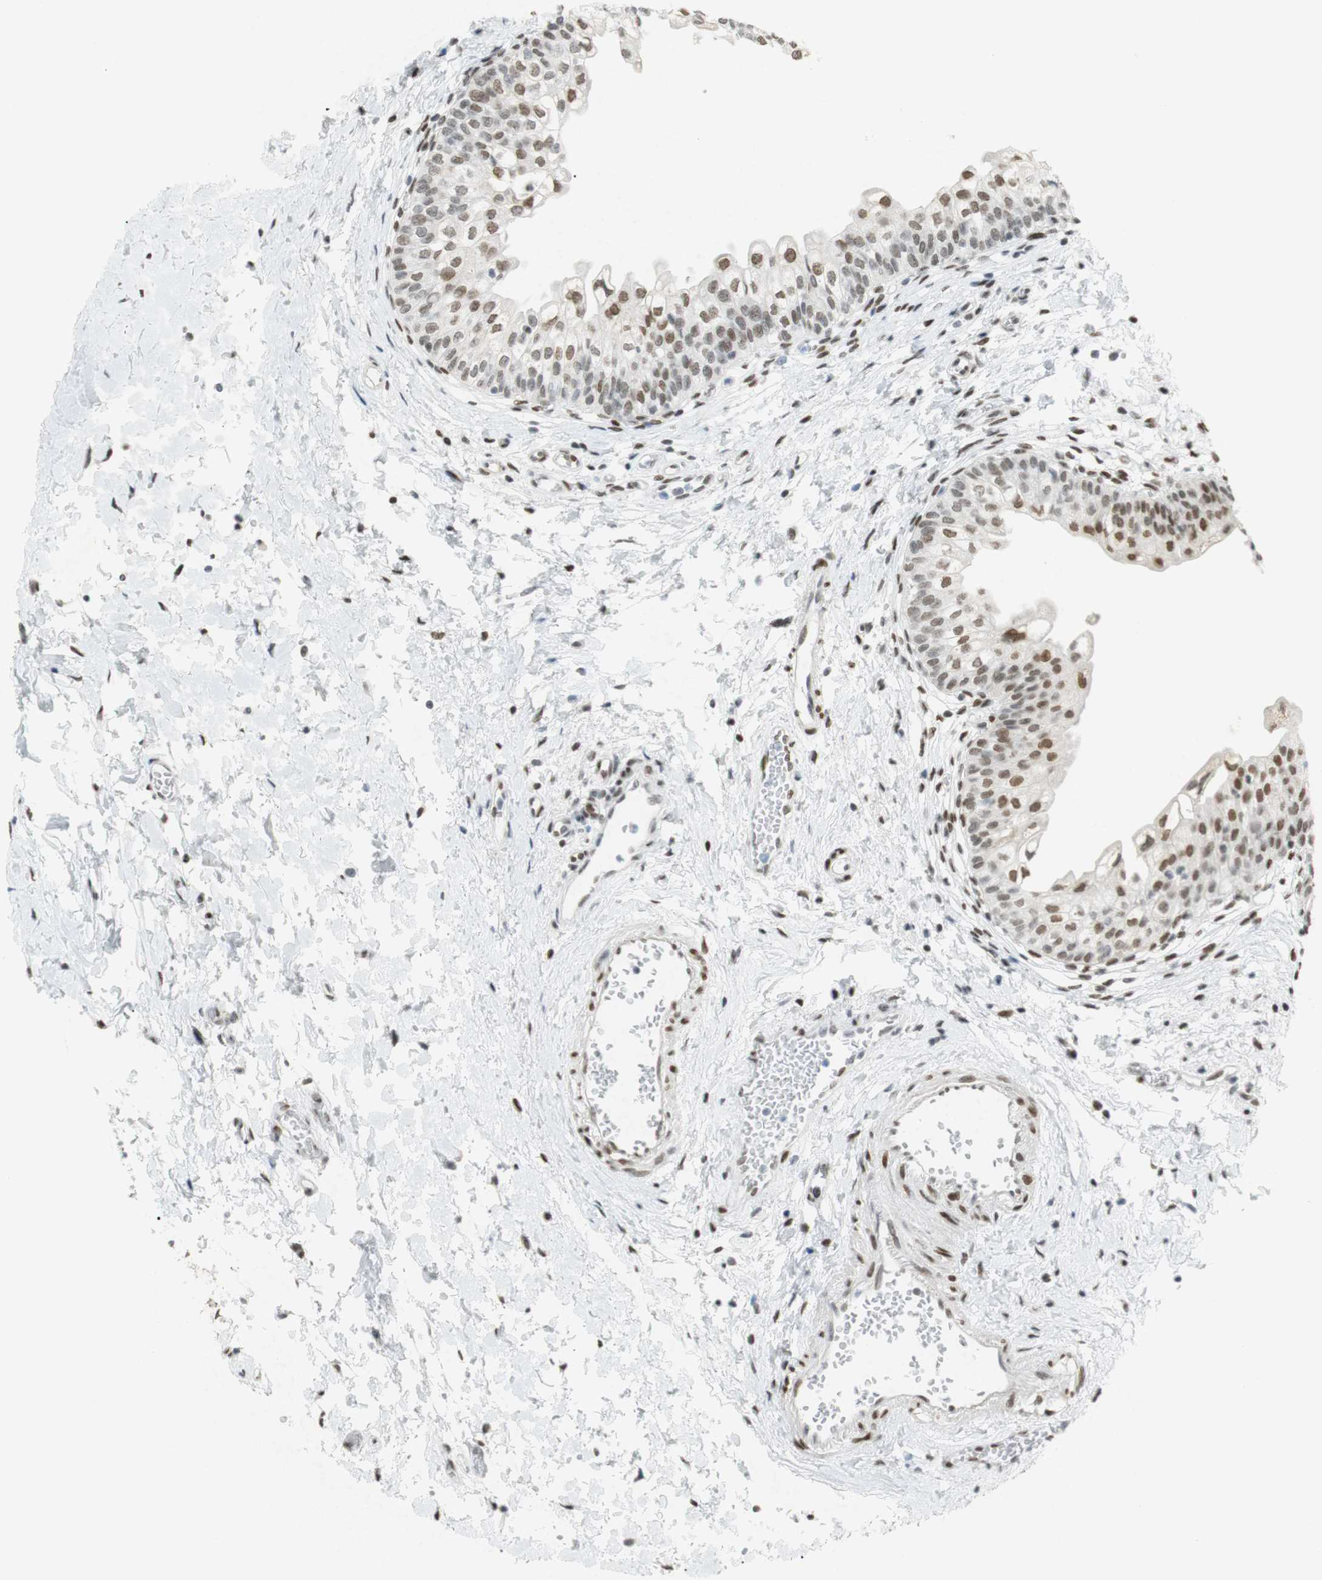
{"staining": {"intensity": "moderate", "quantity": ">75%", "location": "nuclear"}, "tissue": "urinary bladder", "cell_type": "Urothelial cells", "image_type": "normal", "snomed": [{"axis": "morphology", "description": "Normal tissue, NOS"}, {"axis": "topography", "description": "Urinary bladder"}], "caption": "IHC histopathology image of normal human urinary bladder stained for a protein (brown), which demonstrates medium levels of moderate nuclear staining in approximately >75% of urothelial cells.", "gene": "BMI1", "patient": {"sex": "male", "age": 55}}